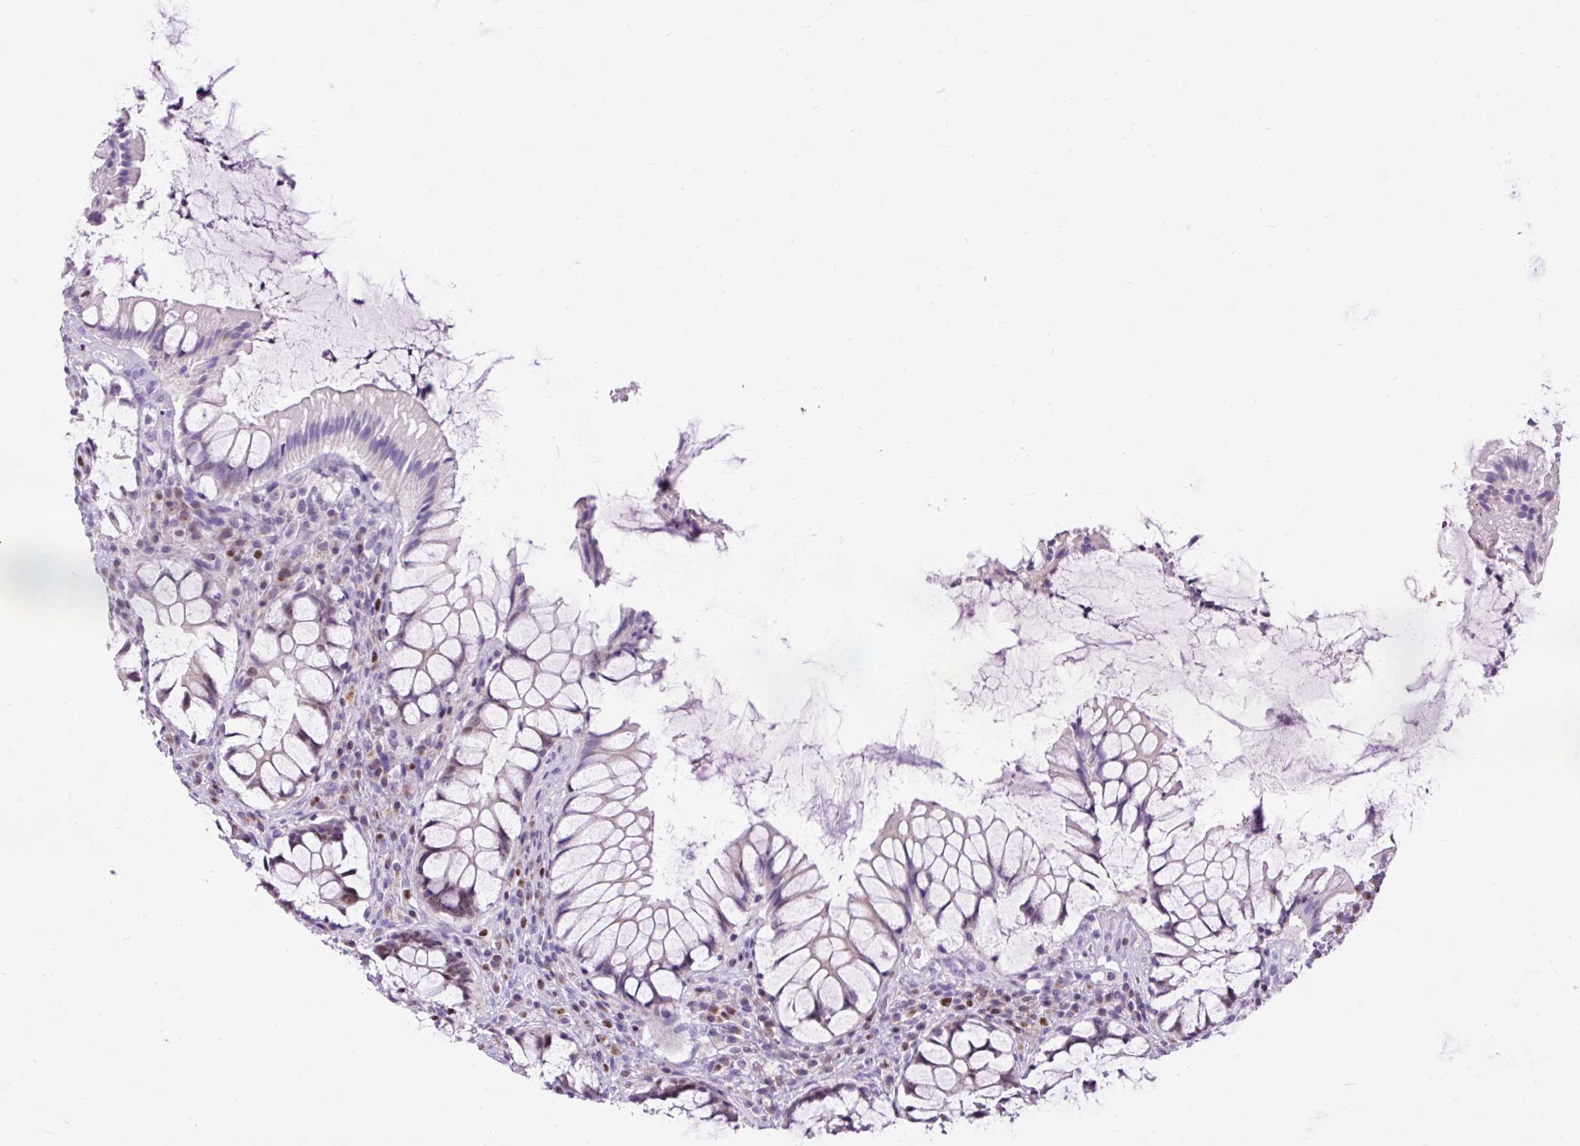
{"staining": {"intensity": "weak", "quantity": "<25%", "location": "cytoplasmic/membranous,nuclear"}, "tissue": "rectum", "cell_type": "Glandular cells", "image_type": "normal", "snomed": [{"axis": "morphology", "description": "Normal tissue, NOS"}, {"axis": "topography", "description": "Rectum"}], "caption": "A photomicrograph of rectum stained for a protein displays no brown staining in glandular cells.", "gene": "SPC24", "patient": {"sex": "female", "age": 58}}